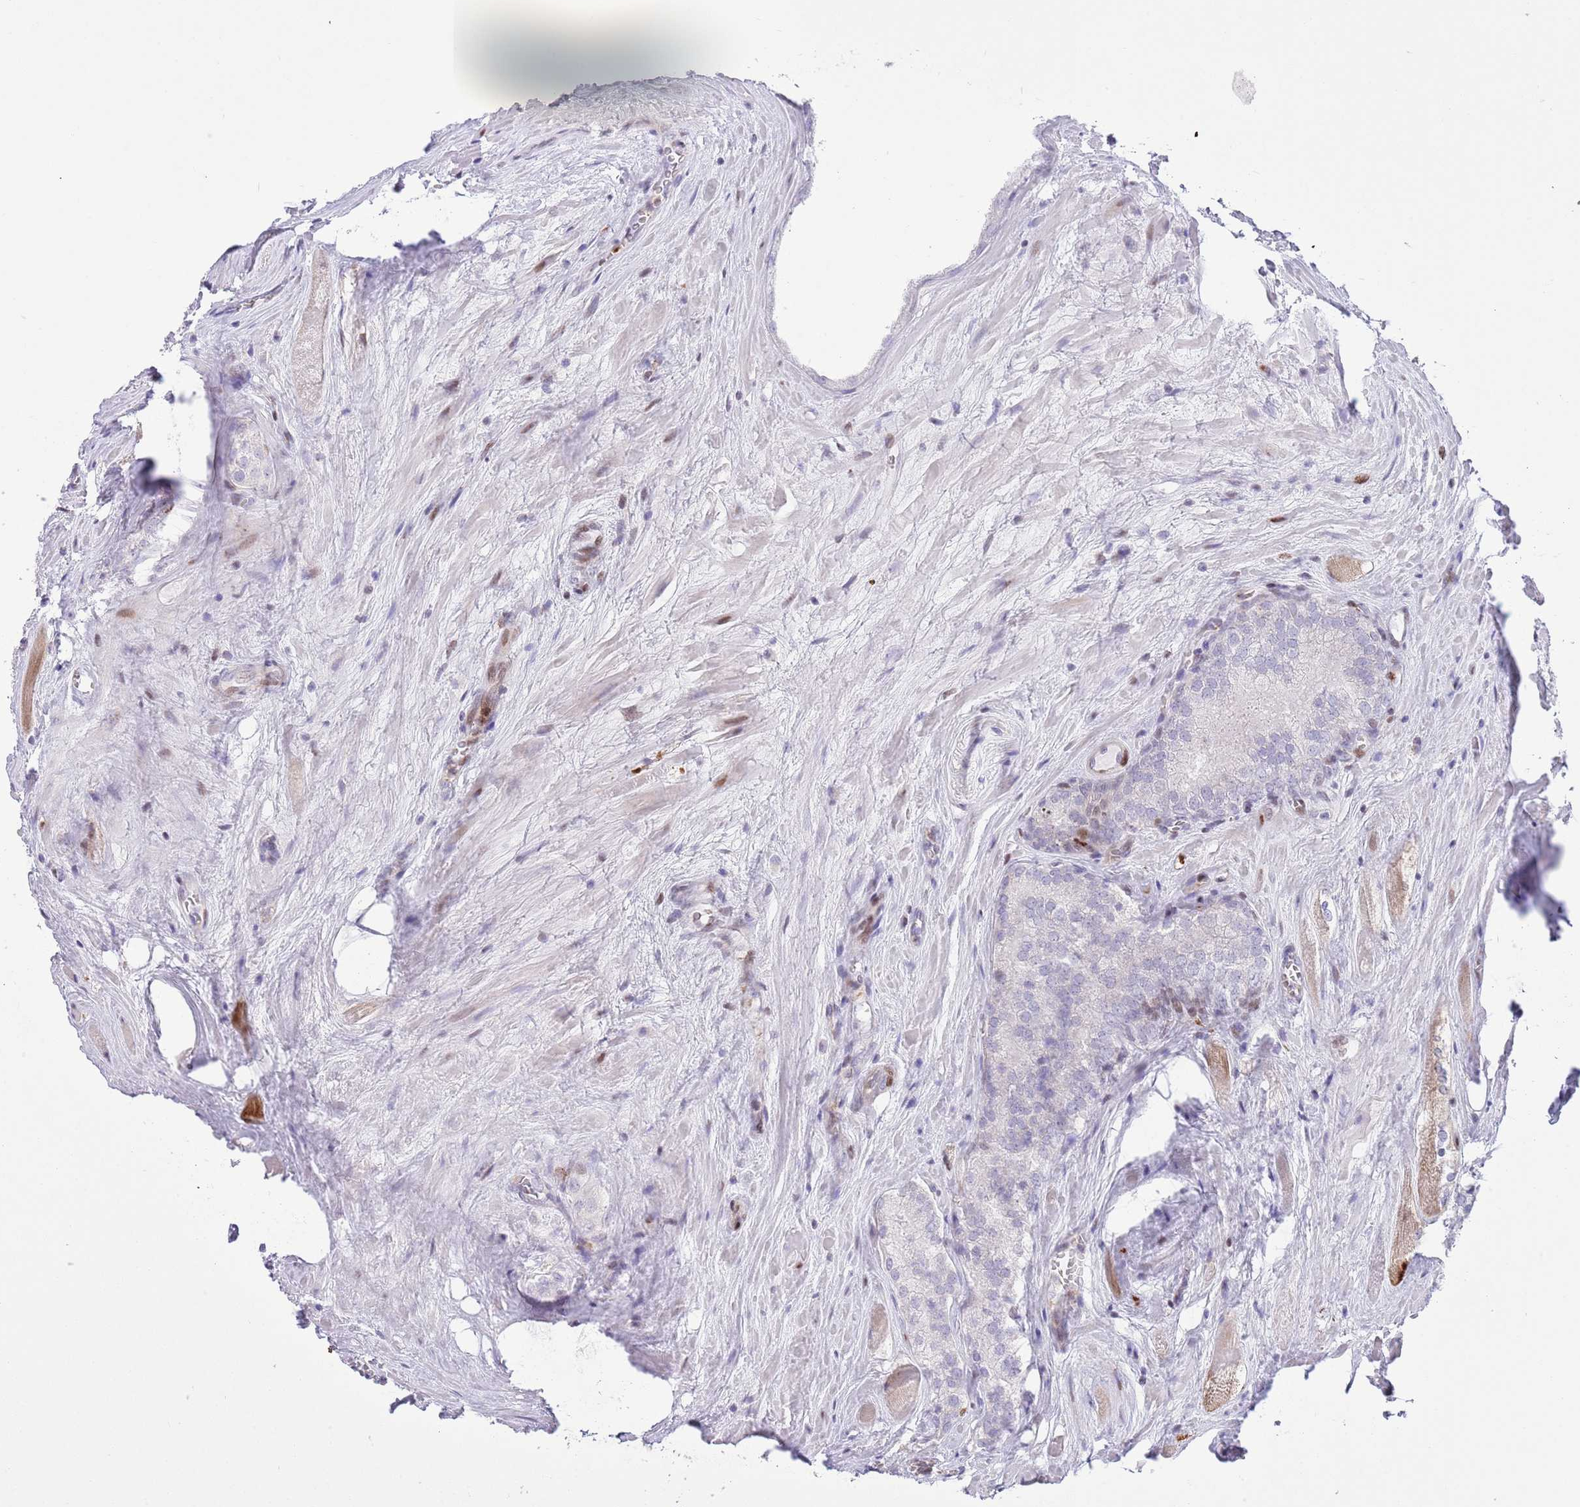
{"staining": {"intensity": "negative", "quantity": "none", "location": "none"}, "tissue": "prostate cancer", "cell_type": "Tumor cells", "image_type": "cancer", "snomed": [{"axis": "morphology", "description": "Adenocarcinoma, Low grade"}, {"axis": "topography", "description": "Prostate"}], "caption": "Tumor cells show no significant protein expression in prostate low-grade adenocarcinoma.", "gene": "ANO8", "patient": {"sex": "male", "age": 68}}